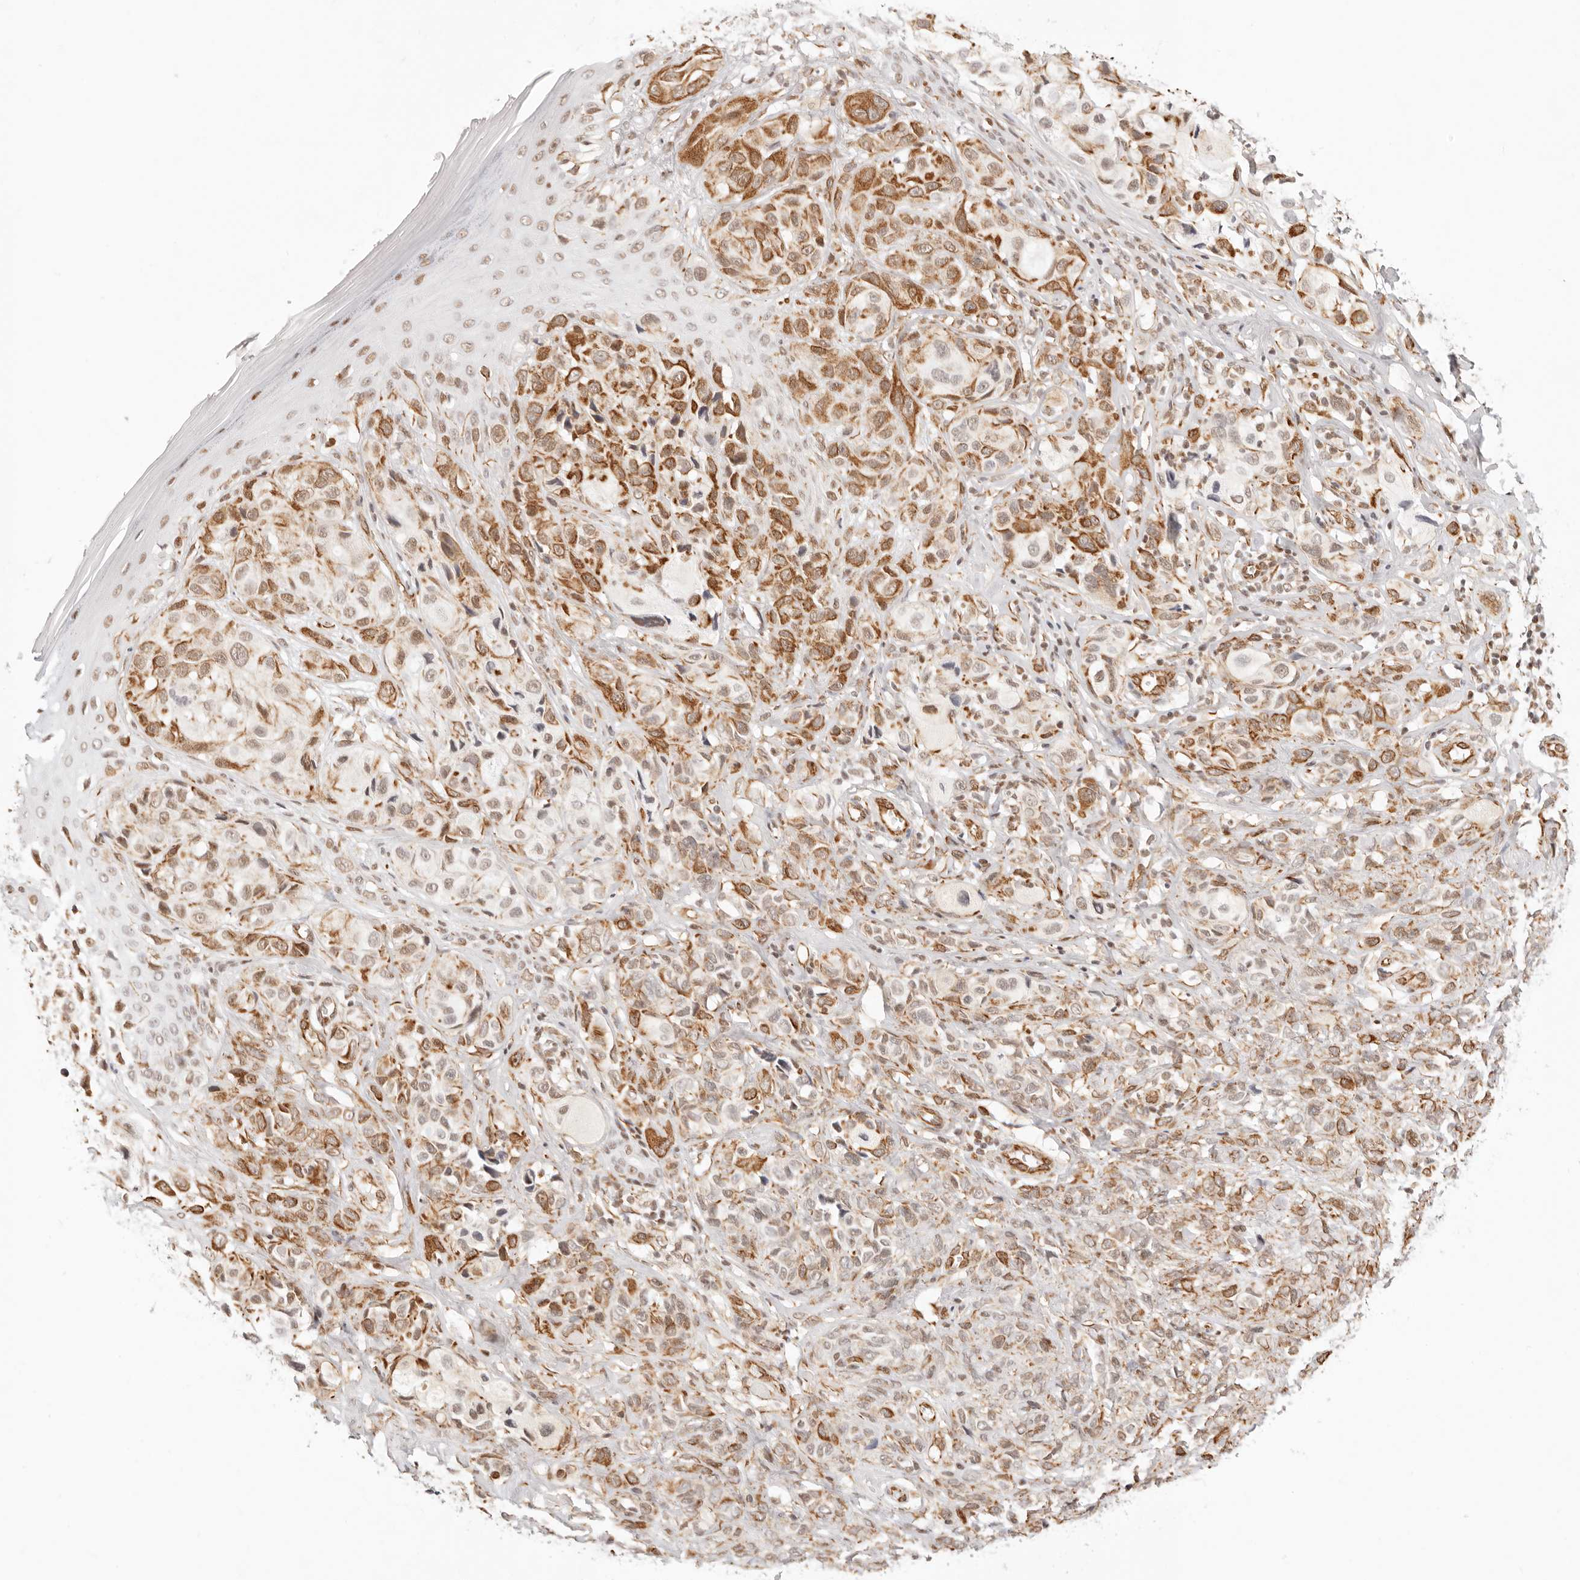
{"staining": {"intensity": "moderate", "quantity": ">75%", "location": "cytoplasmic/membranous"}, "tissue": "melanoma", "cell_type": "Tumor cells", "image_type": "cancer", "snomed": [{"axis": "morphology", "description": "Malignant melanoma, NOS"}, {"axis": "topography", "description": "Skin"}], "caption": "Melanoma stained with immunohistochemistry exhibits moderate cytoplasmic/membranous expression in approximately >75% of tumor cells. (IHC, brightfield microscopy, high magnification).", "gene": "ZC3H11A", "patient": {"sex": "female", "age": 58}}